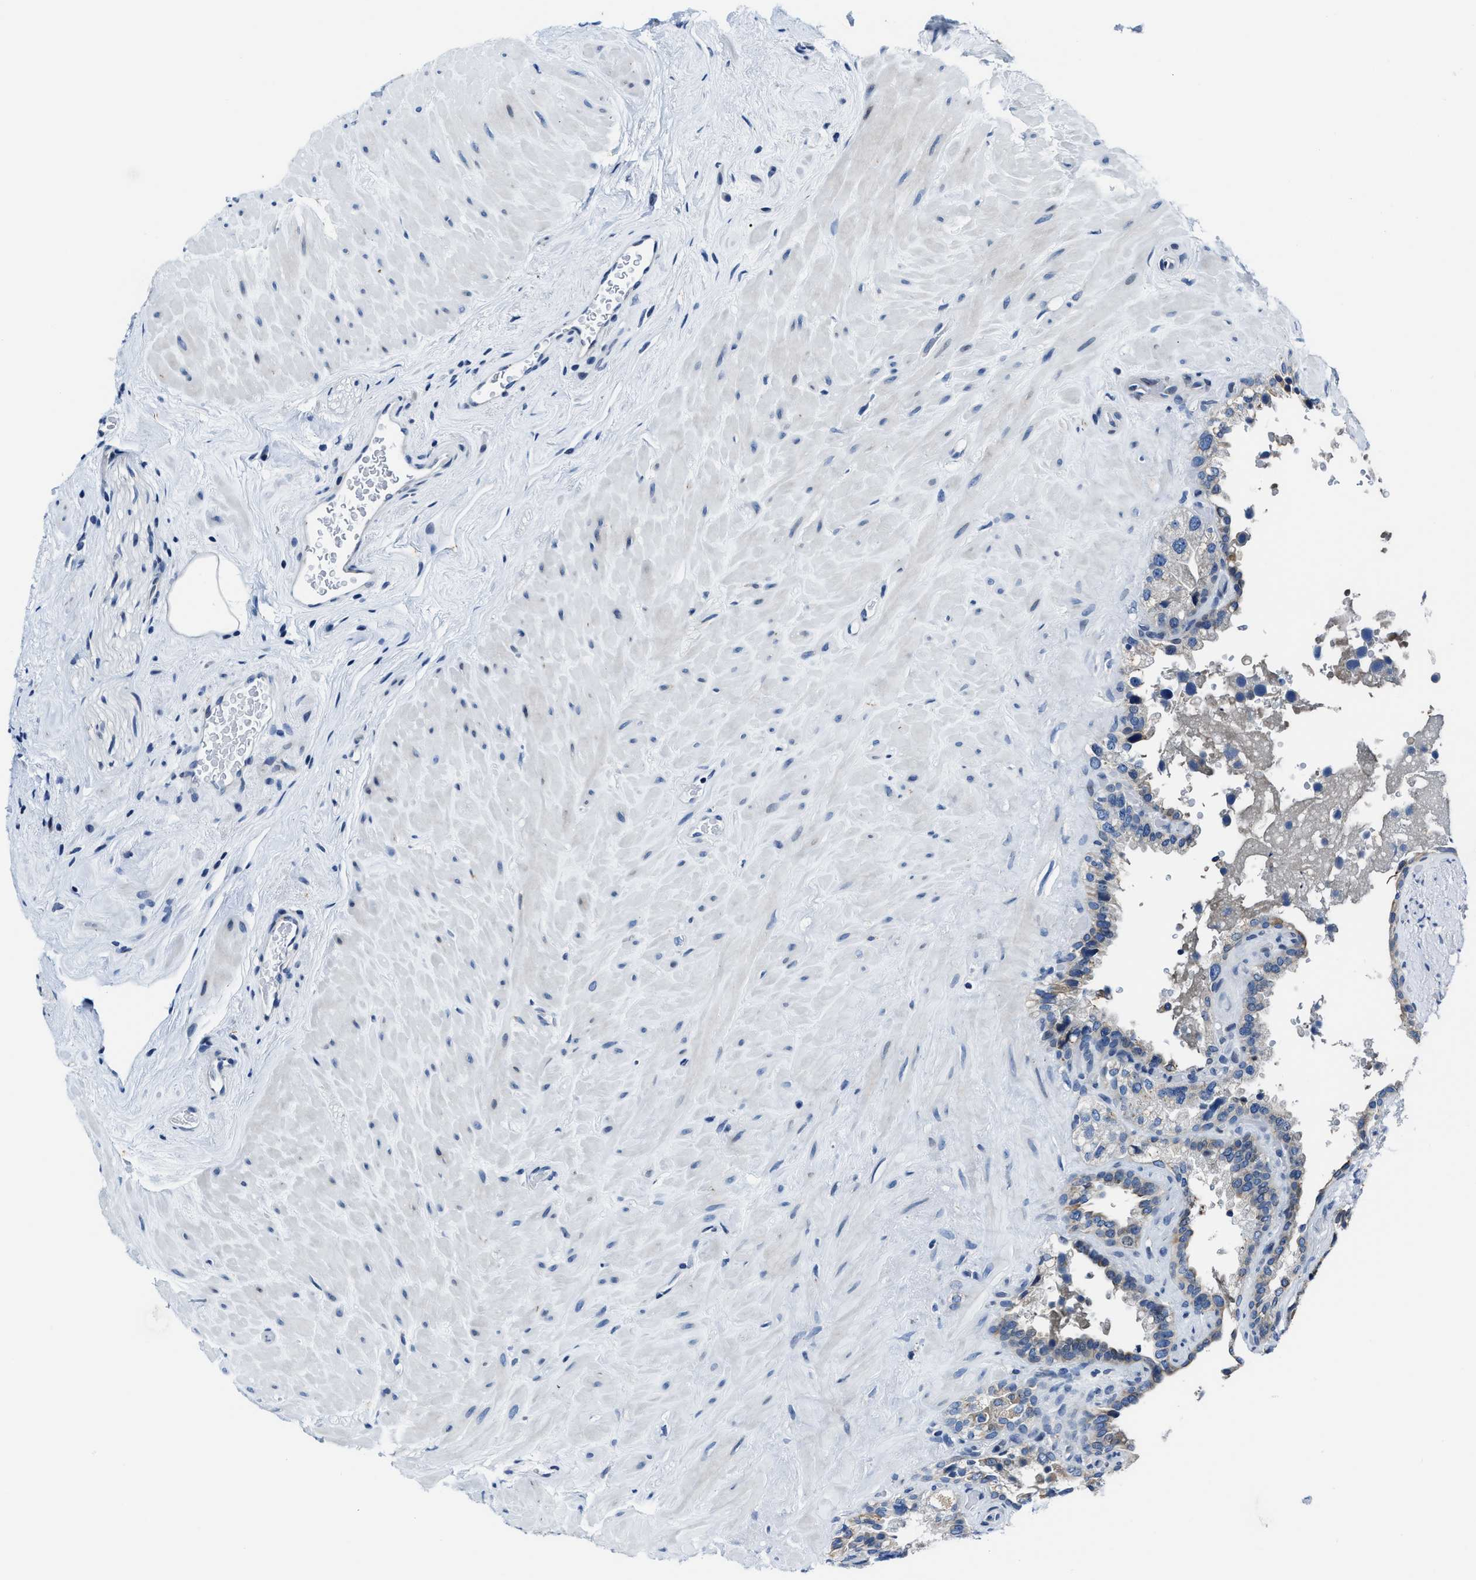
{"staining": {"intensity": "negative", "quantity": "none", "location": "none"}, "tissue": "seminal vesicle", "cell_type": "Glandular cells", "image_type": "normal", "snomed": [{"axis": "morphology", "description": "Normal tissue, NOS"}, {"axis": "topography", "description": "Seminal veicle"}], "caption": "Immunohistochemistry photomicrograph of unremarkable seminal vesicle: seminal vesicle stained with DAB (3,3'-diaminobenzidine) shows no significant protein staining in glandular cells.", "gene": "ASZ1", "patient": {"sex": "male", "age": 68}}